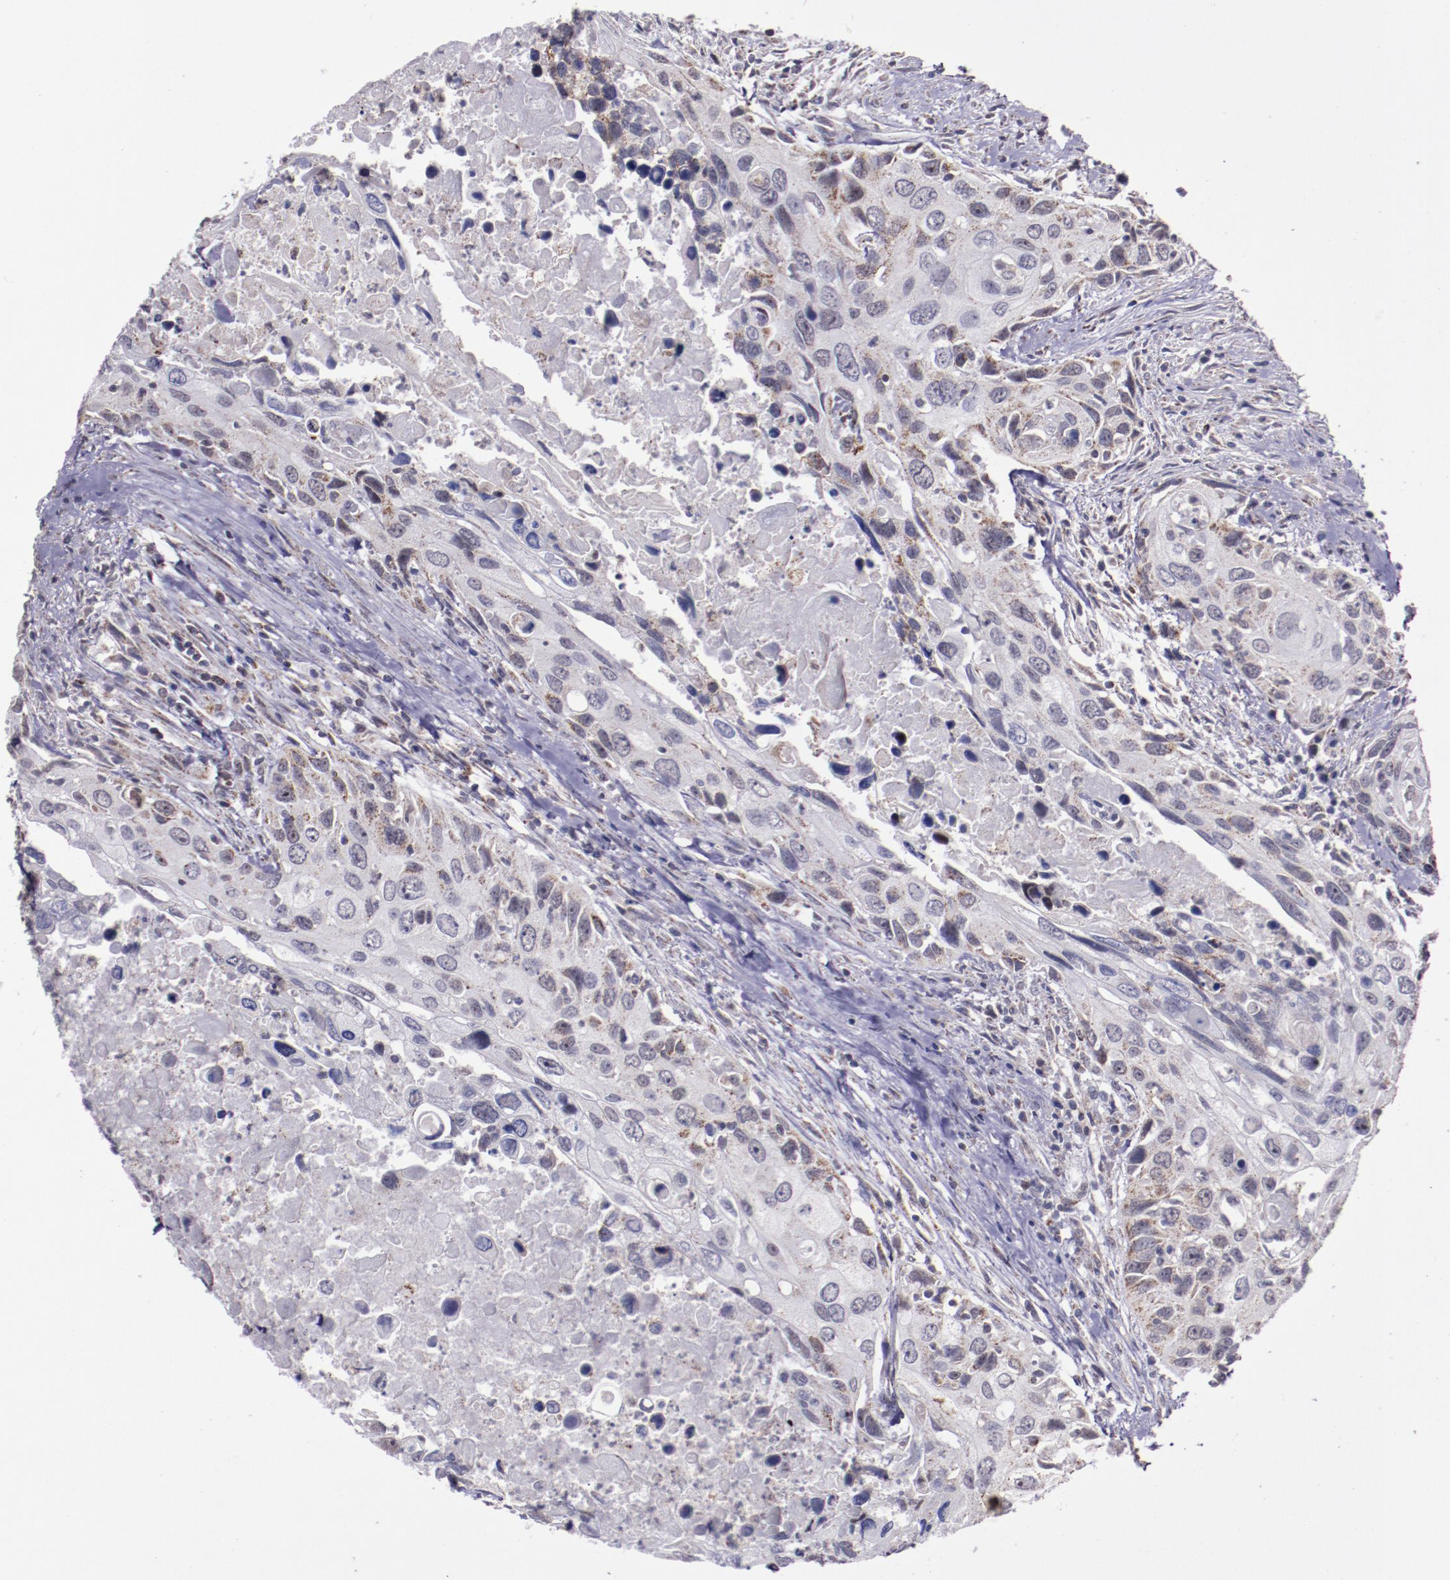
{"staining": {"intensity": "moderate", "quantity": "<25%", "location": "cytoplasmic/membranous"}, "tissue": "urothelial cancer", "cell_type": "Tumor cells", "image_type": "cancer", "snomed": [{"axis": "morphology", "description": "Urothelial carcinoma, High grade"}, {"axis": "topography", "description": "Urinary bladder"}], "caption": "Urothelial cancer stained for a protein shows moderate cytoplasmic/membranous positivity in tumor cells. (DAB (3,3'-diaminobenzidine) = brown stain, brightfield microscopy at high magnification).", "gene": "LONP1", "patient": {"sex": "male", "age": 71}}